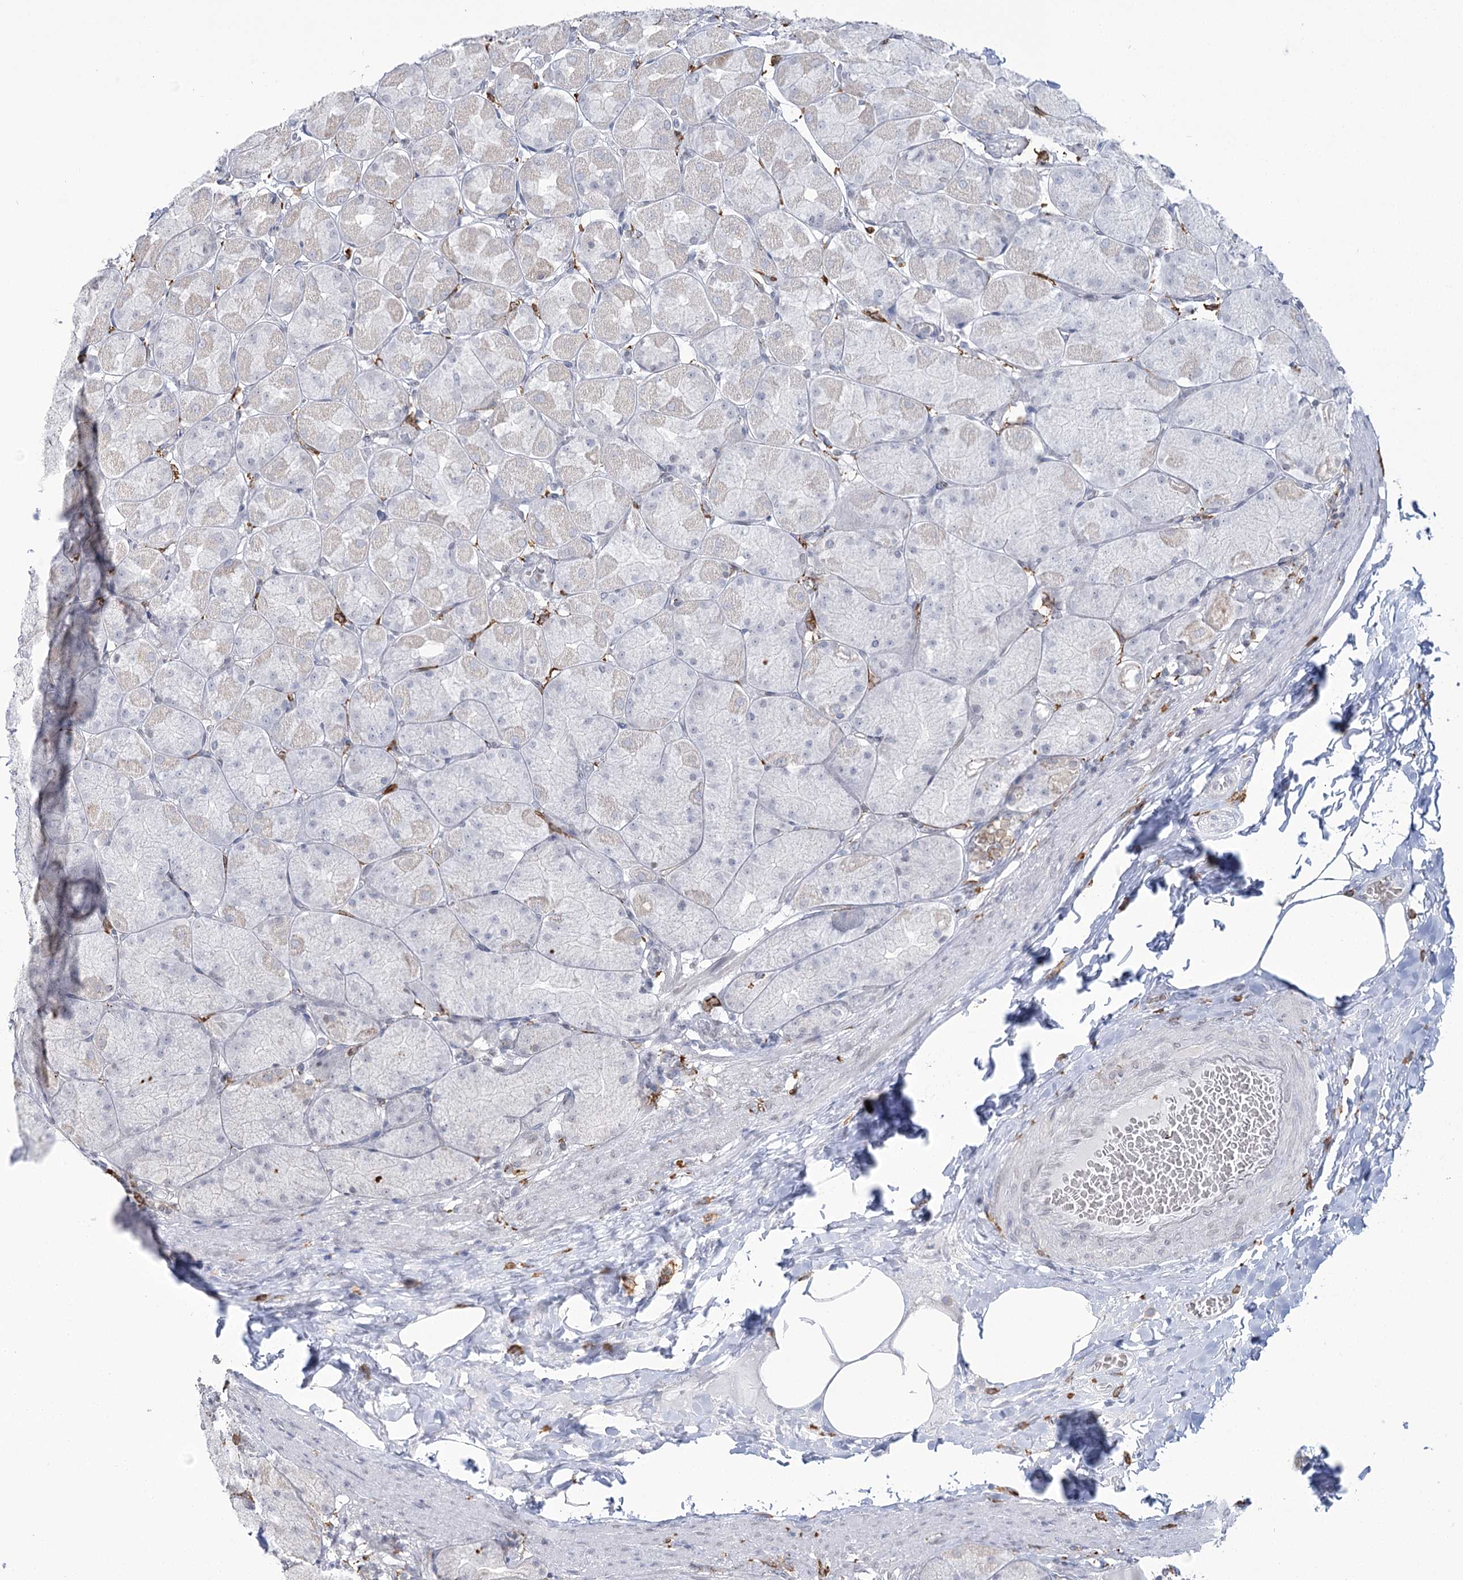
{"staining": {"intensity": "negative", "quantity": "none", "location": "none"}, "tissue": "stomach", "cell_type": "Glandular cells", "image_type": "normal", "snomed": [{"axis": "morphology", "description": "Normal tissue, NOS"}, {"axis": "topography", "description": "Stomach, upper"}], "caption": "An immunohistochemistry (IHC) photomicrograph of unremarkable stomach is shown. There is no staining in glandular cells of stomach.", "gene": "C11orf1", "patient": {"sex": "female", "age": 56}}